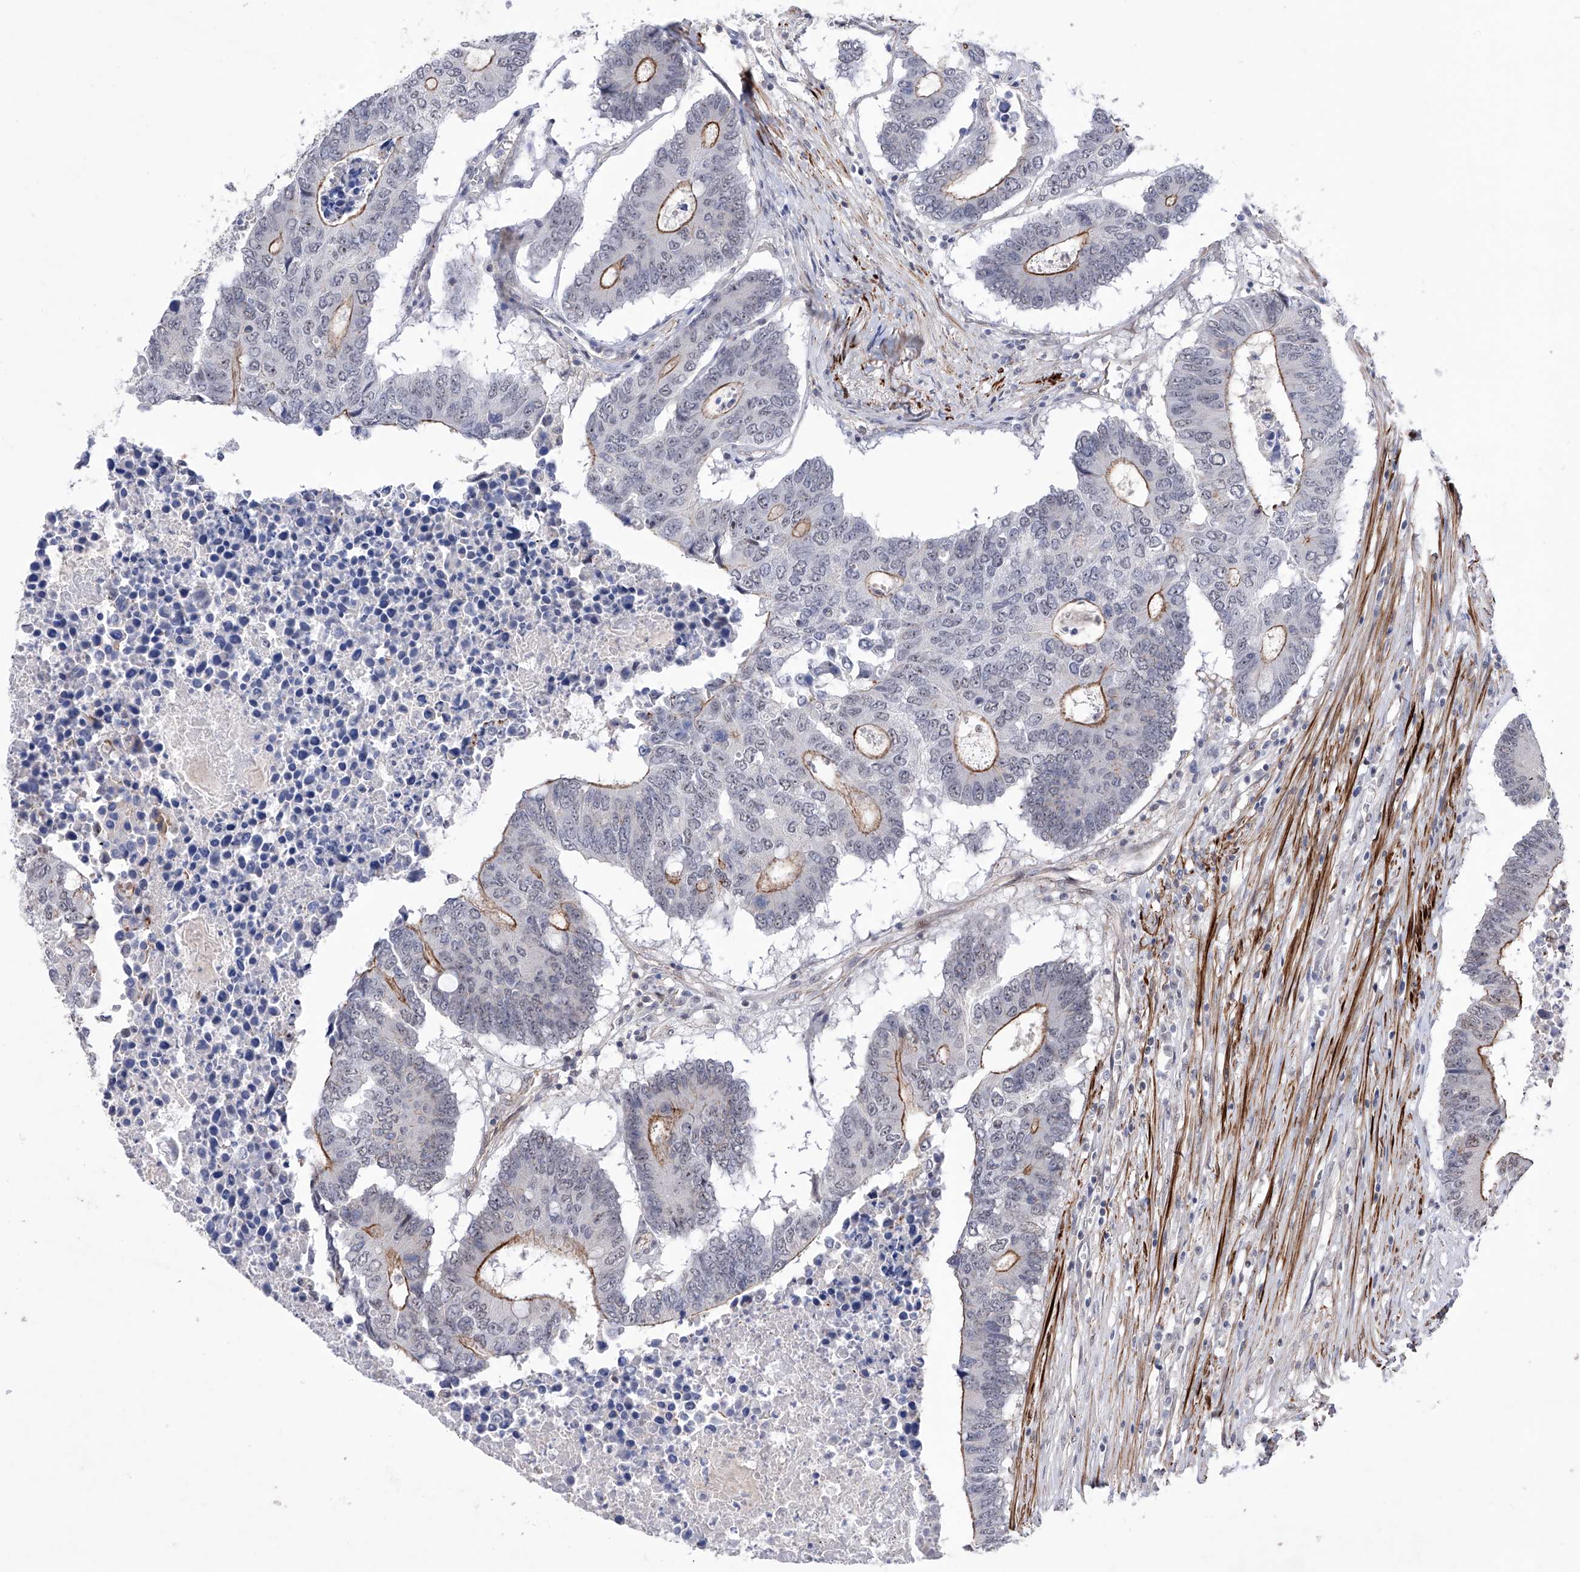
{"staining": {"intensity": "moderate", "quantity": "<25%", "location": "cytoplasmic/membranous"}, "tissue": "colorectal cancer", "cell_type": "Tumor cells", "image_type": "cancer", "snomed": [{"axis": "morphology", "description": "Adenocarcinoma, NOS"}, {"axis": "topography", "description": "Colon"}], "caption": "Immunohistochemical staining of human colorectal adenocarcinoma exhibits moderate cytoplasmic/membranous protein positivity in approximately <25% of tumor cells.", "gene": "NFATC4", "patient": {"sex": "male", "age": 87}}